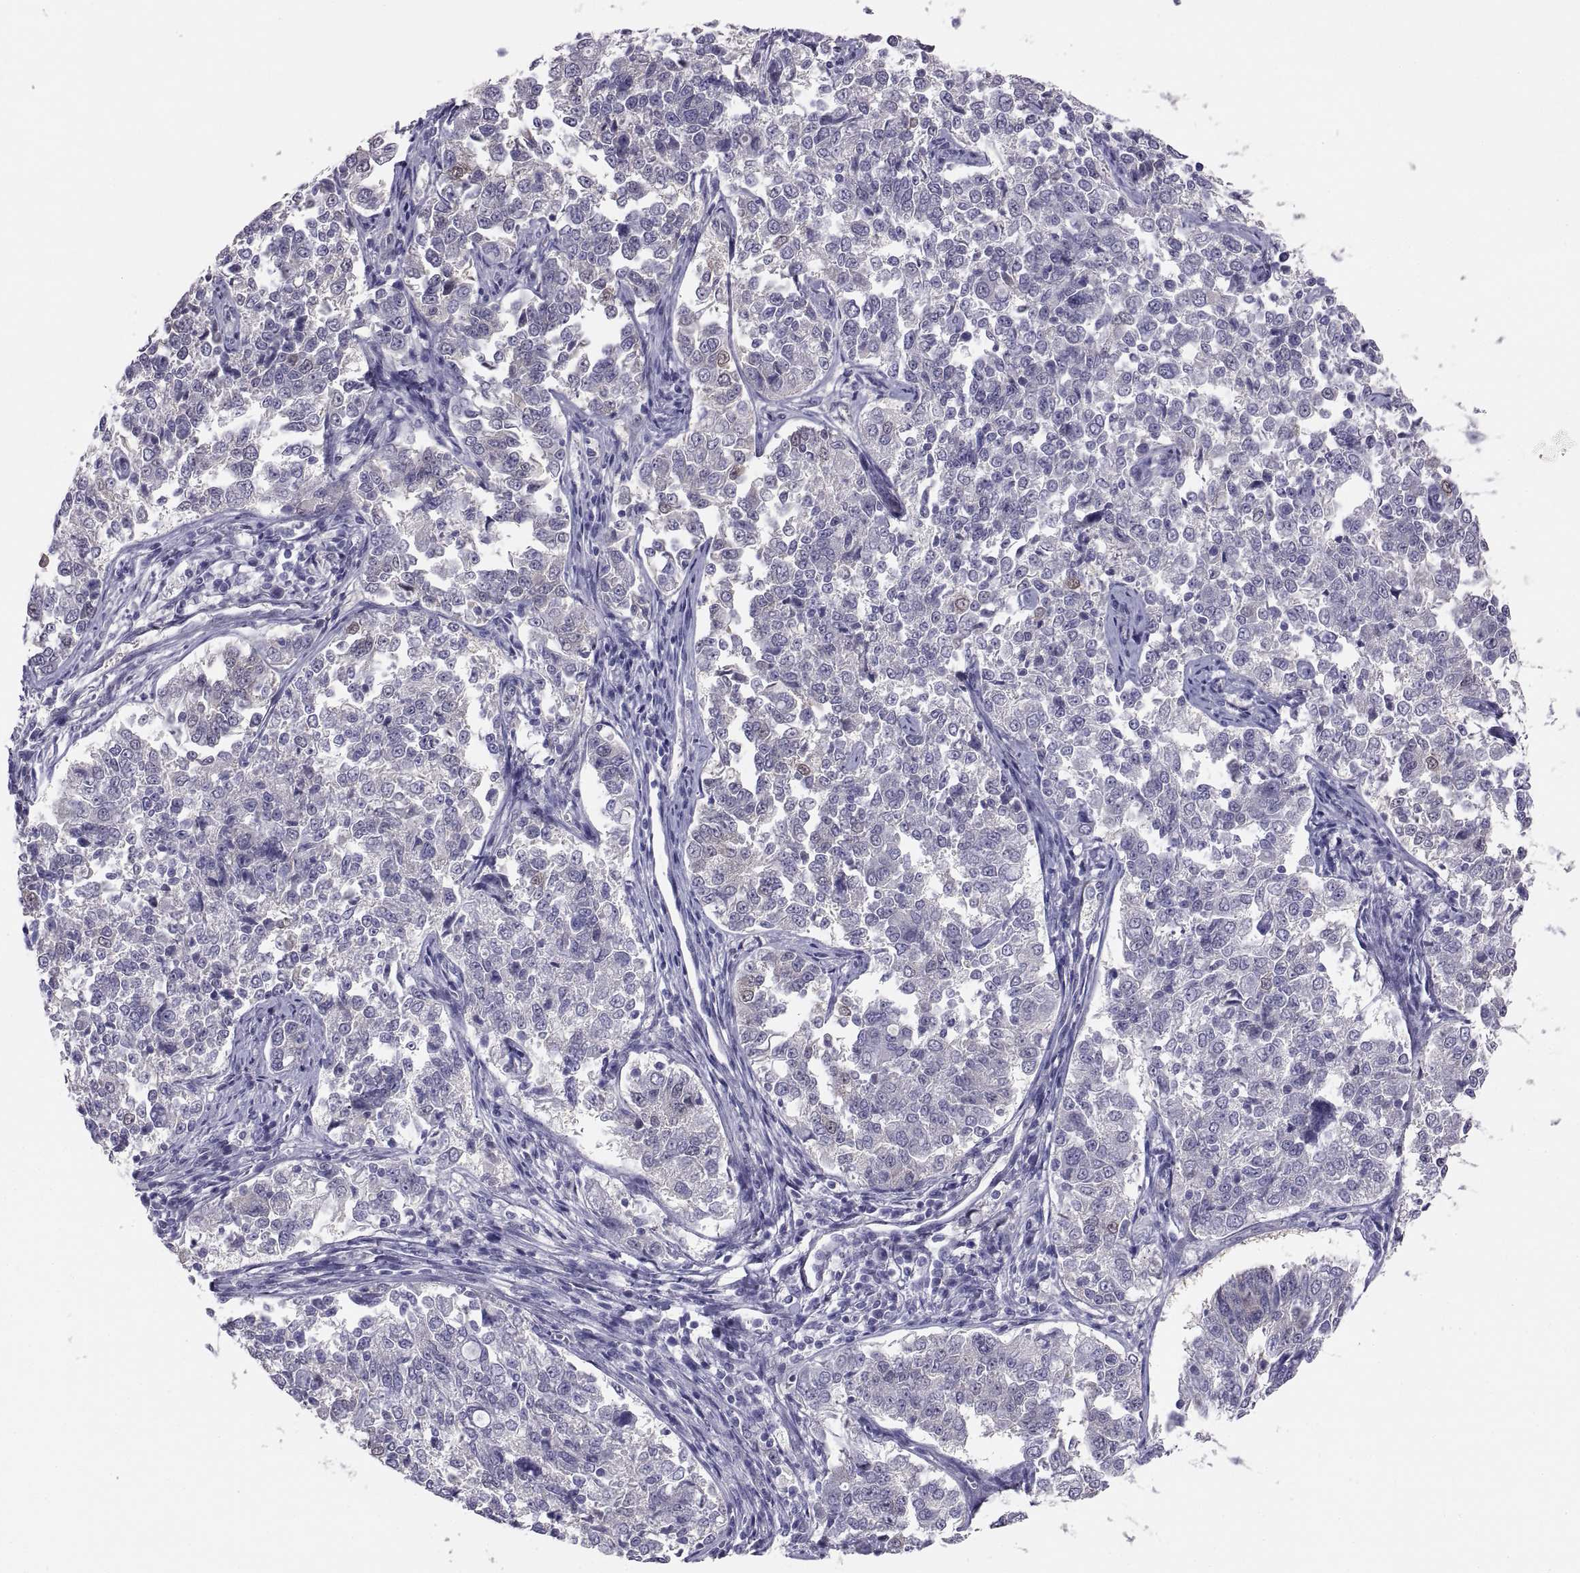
{"staining": {"intensity": "negative", "quantity": "none", "location": "none"}, "tissue": "endometrial cancer", "cell_type": "Tumor cells", "image_type": "cancer", "snomed": [{"axis": "morphology", "description": "Adenocarcinoma, NOS"}, {"axis": "topography", "description": "Endometrium"}], "caption": "Protein analysis of adenocarcinoma (endometrial) reveals no significant positivity in tumor cells.", "gene": "STRC", "patient": {"sex": "female", "age": 43}}